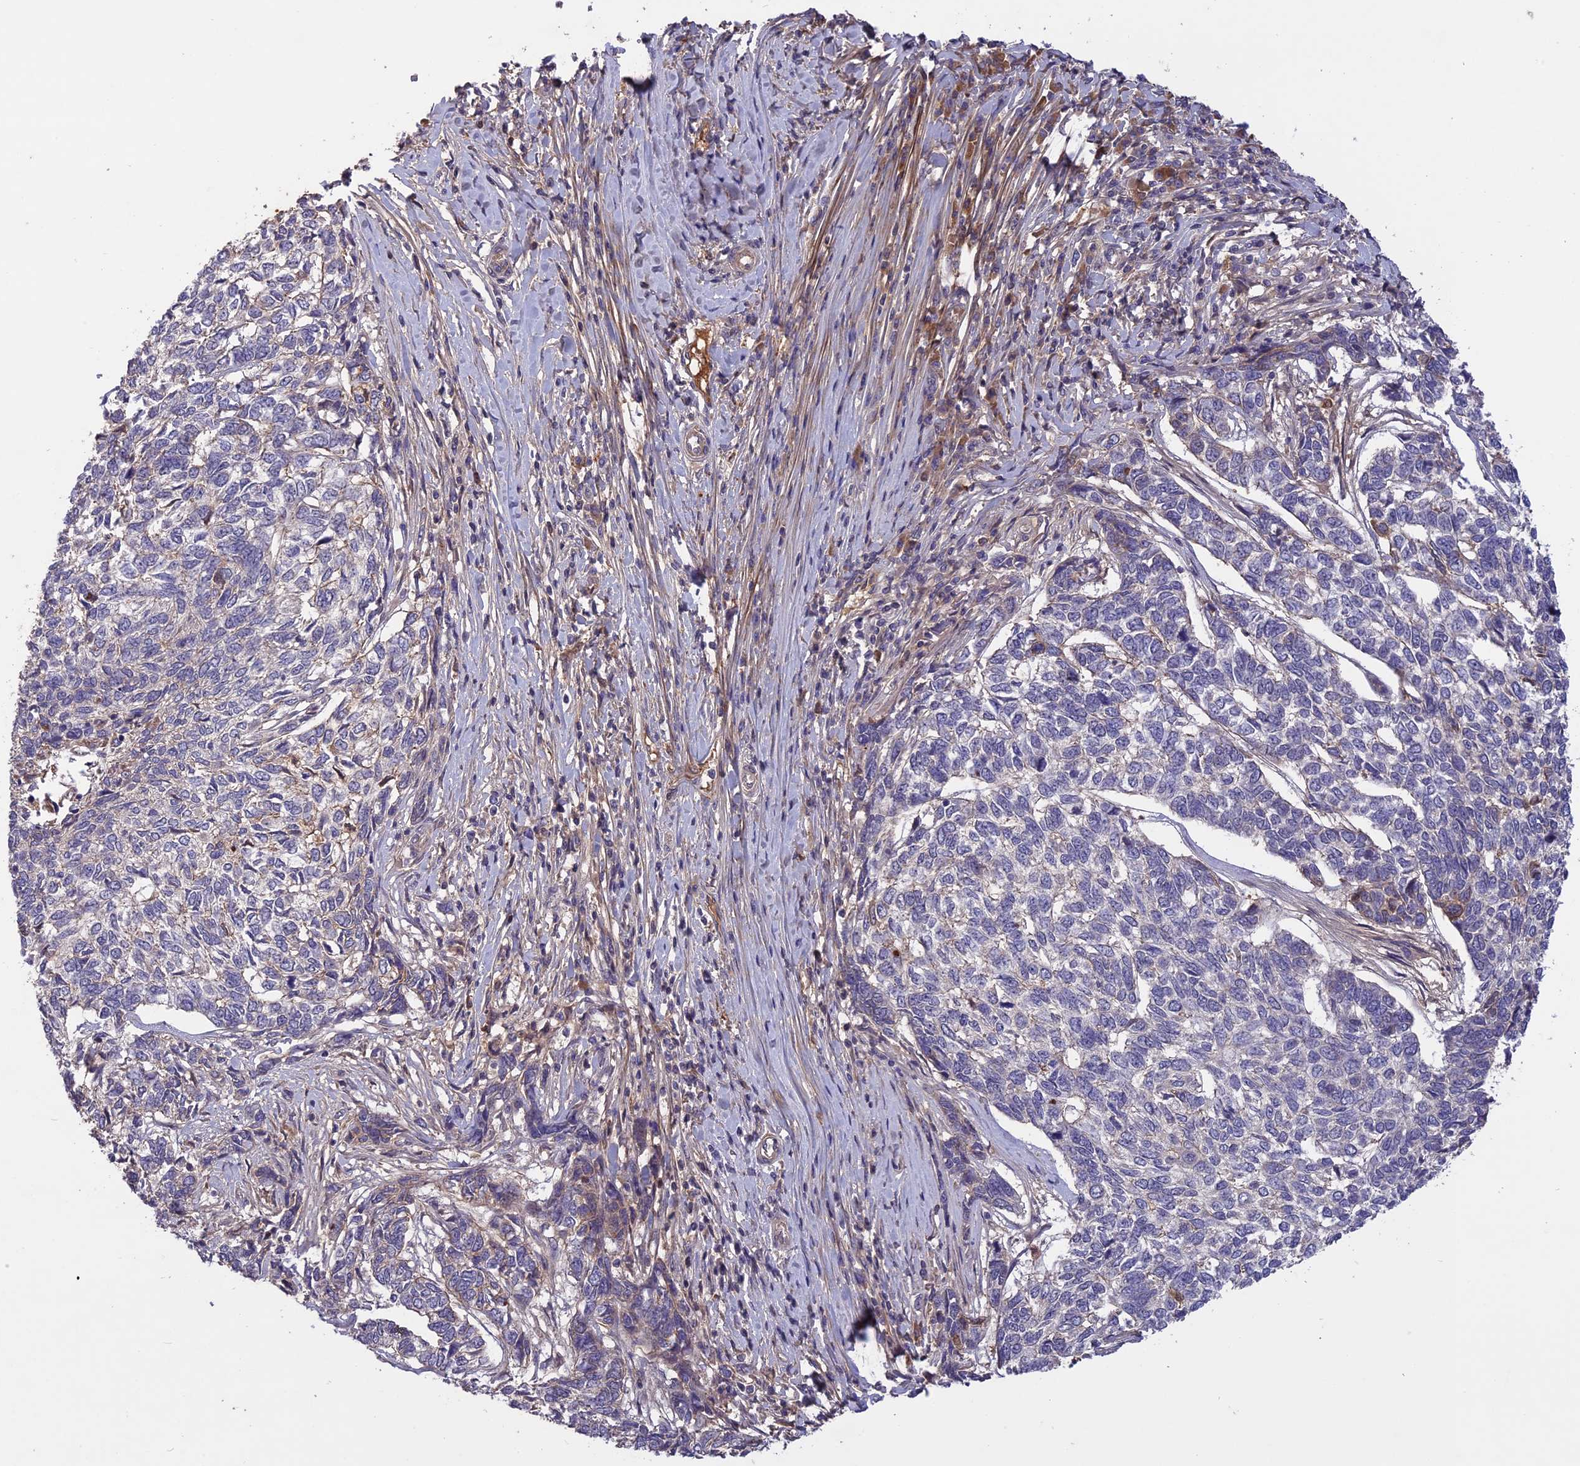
{"staining": {"intensity": "negative", "quantity": "none", "location": "none"}, "tissue": "skin cancer", "cell_type": "Tumor cells", "image_type": "cancer", "snomed": [{"axis": "morphology", "description": "Basal cell carcinoma"}, {"axis": "topography", "description": "Skin"}], "caption": "An immunohistochemistry histopathology image of skin cancer (basal cell carcinoma) is shown. There is no staining in tumor cells of skin cancer (basal cell carcinoma). (DAB (3,3'-diaminobenzidine) IHC, high magnification).", "gene": "ADO", "patient": {"sex": "female", "age": 65}}